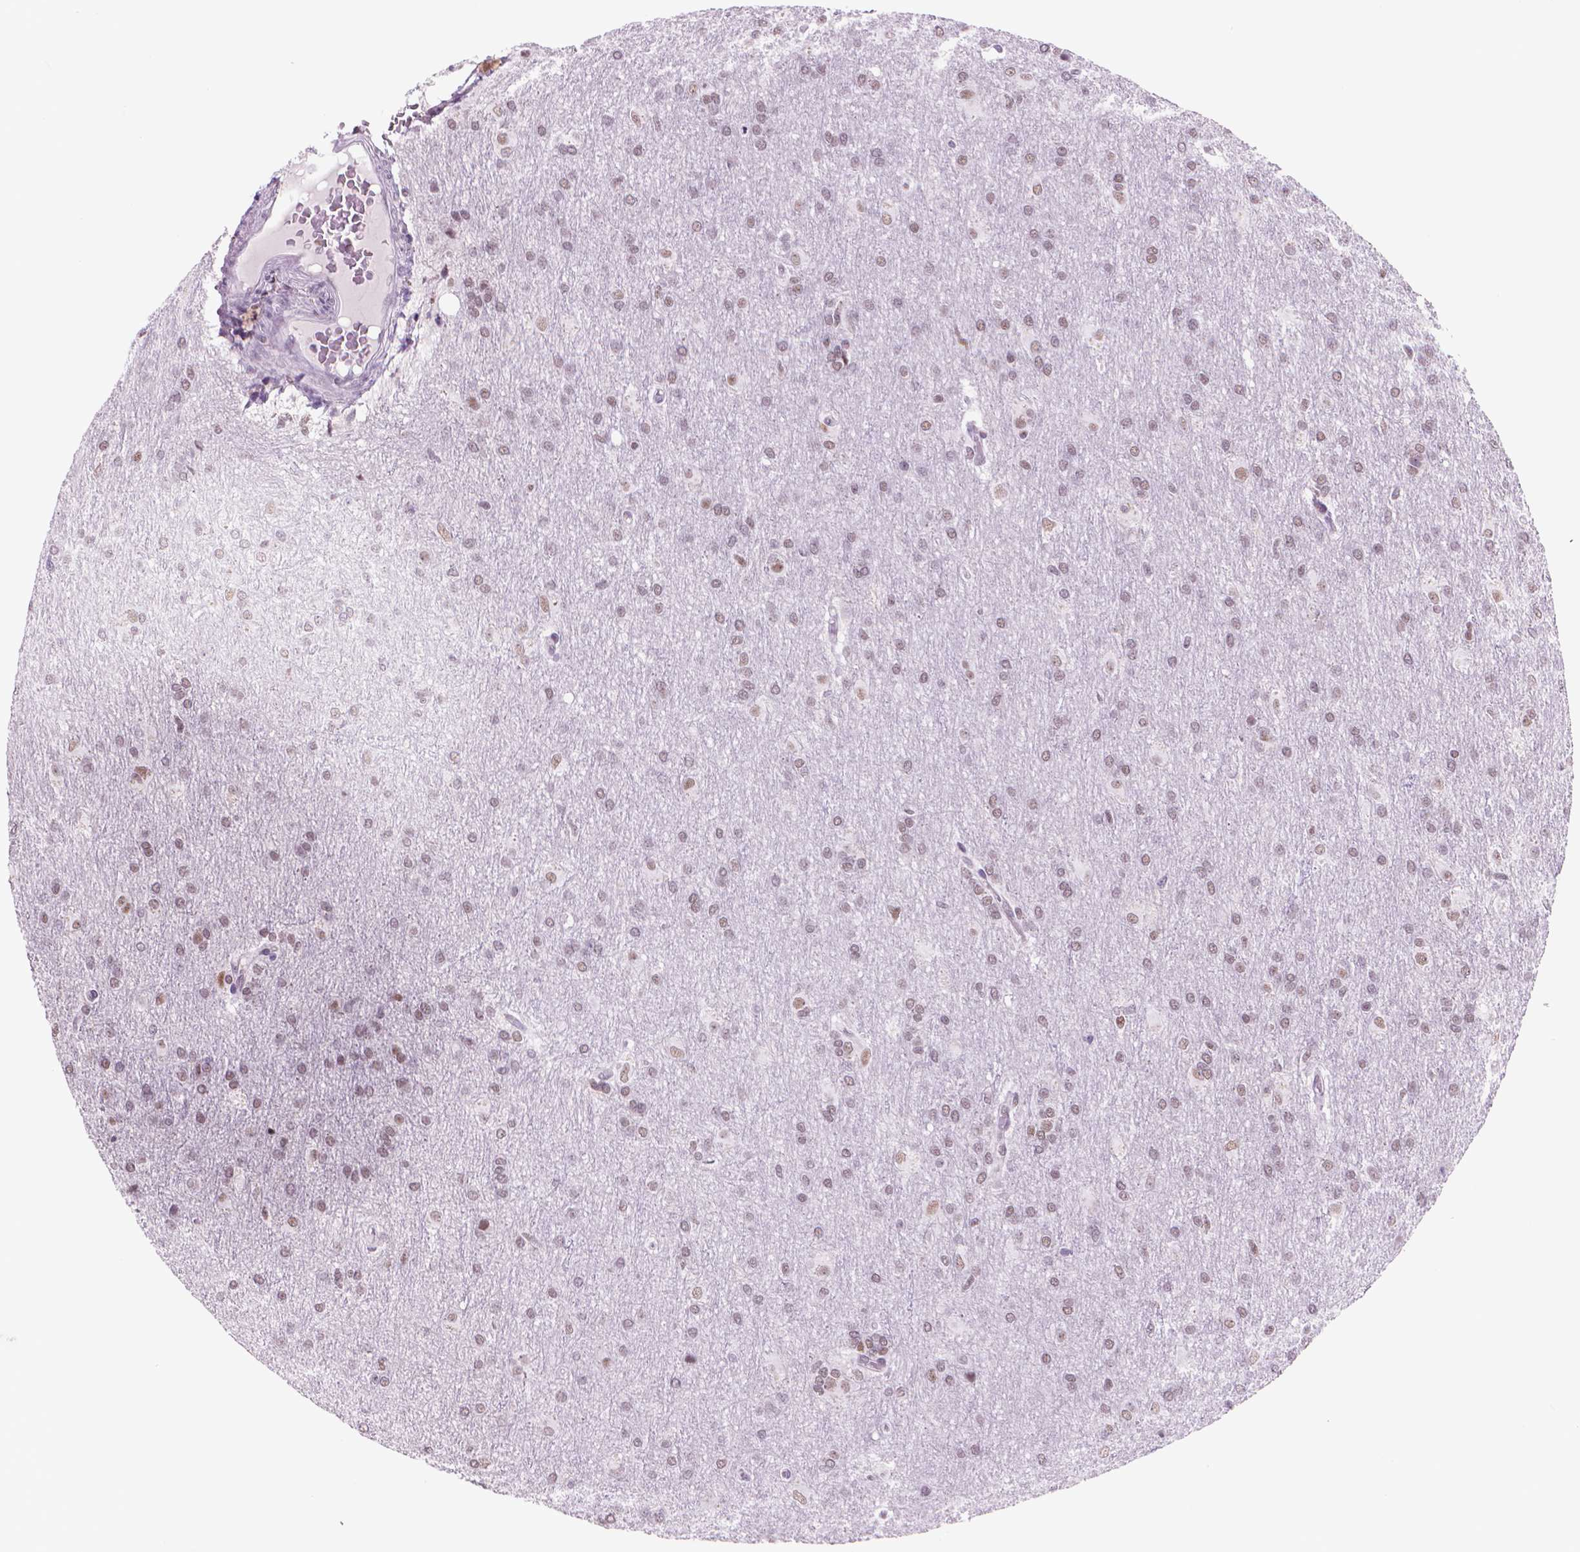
{"staining": {"intensity": "moderate", "quantity": "25%-75%", "location": "nuclear"}, "tissue": "glioma", "cell_type": "Tumor cells", "image_type": "cancer", "snomed": [{"axis": "morphology", "description": "Glioma, malignant, High grade"}, {"axis": "topography", "description": "Brain"}], "caption": "Human malignant glioma (high-grade) stained with a protein marker demonstrates moderate staining in tumor cells.", "gene": "POLR3D", "patient": {"sex": "male", "age": 68}}